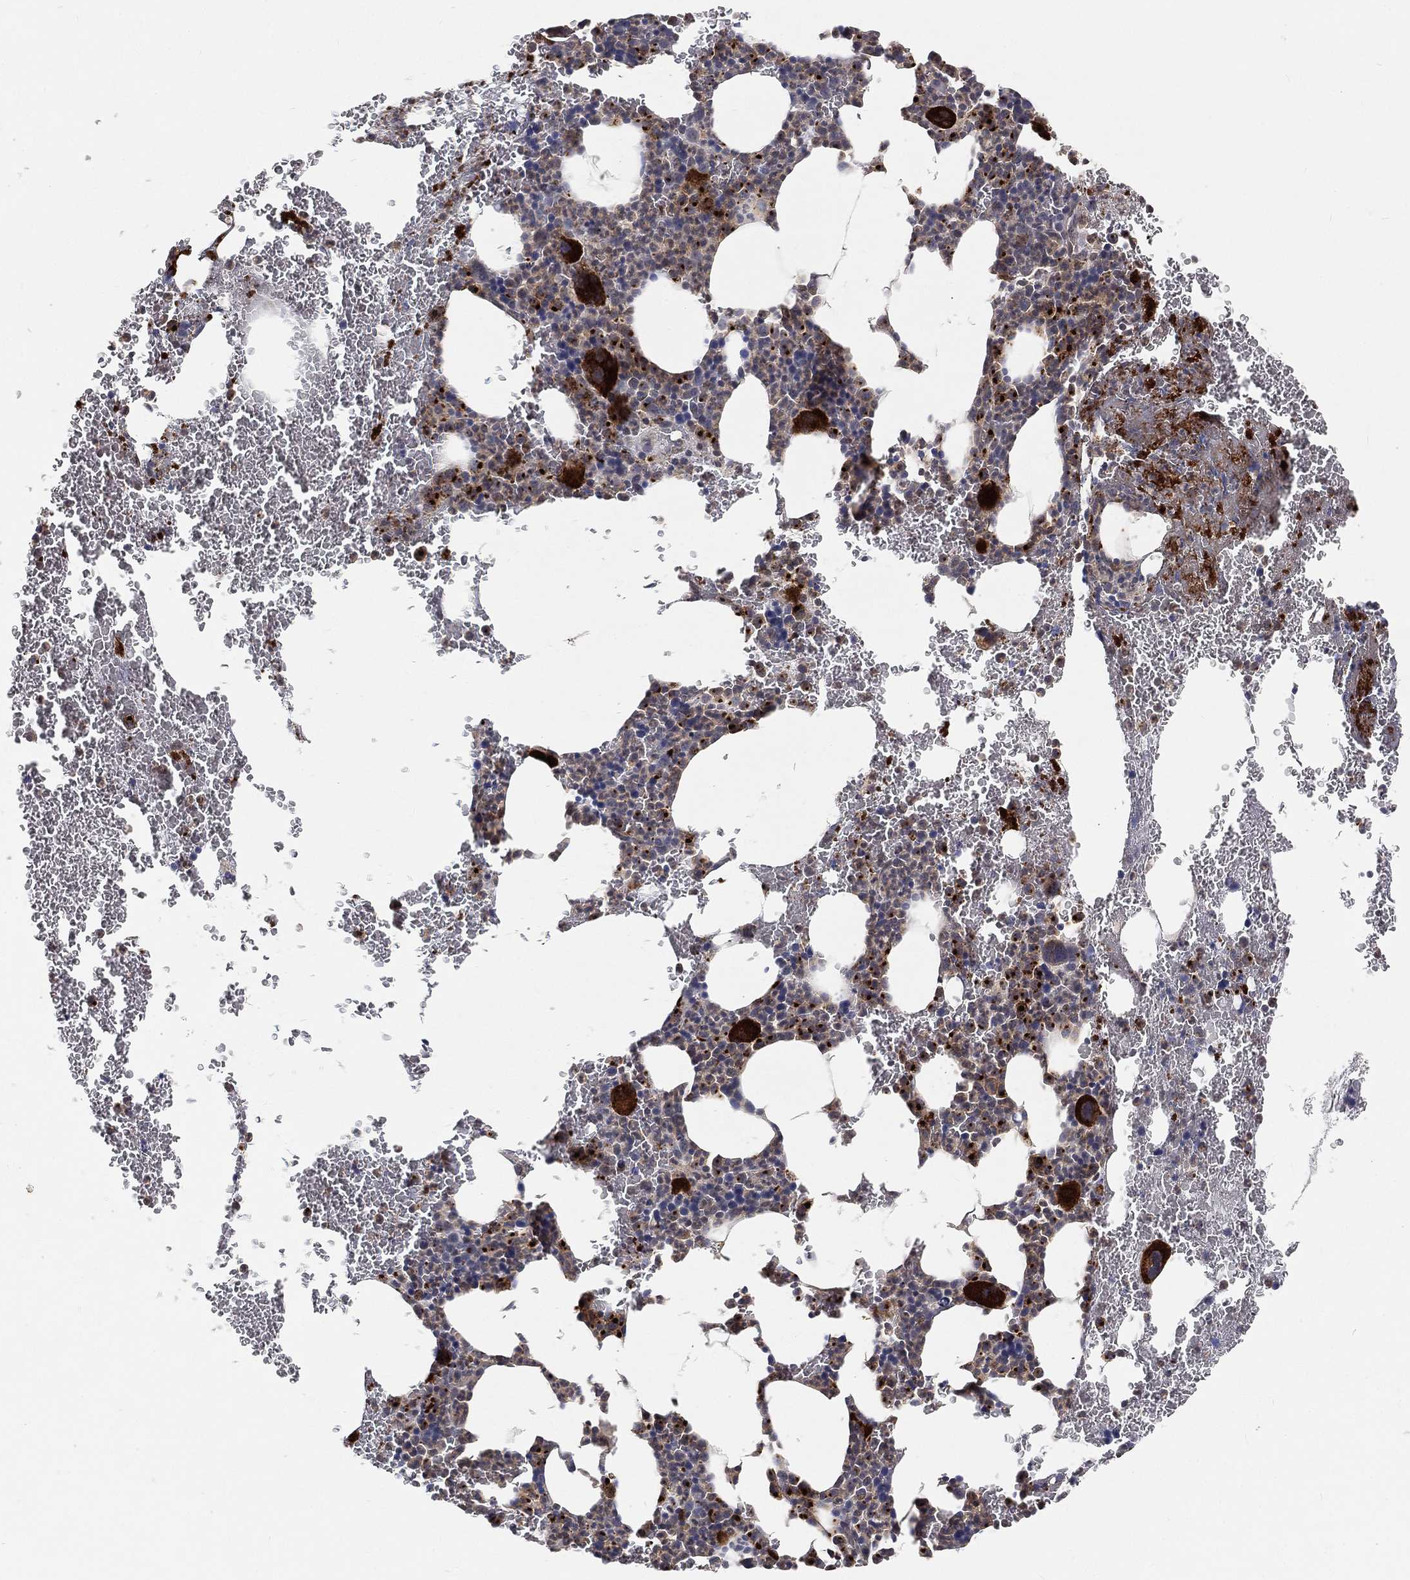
{"staining": {"intensity": "strong", "quantity": "<25%", "location": "cytoplasmic/membranous"}, "tissue": "bone marrow", "cell_type": "Hematopoietic cells", "image_type": "normal", "snomed": [{"axis": "morphology", "description": "Normal tissue, NOS"}, {"axis": "topography", "description": "Bone marrow"}], "caption": "The image demonstrates a brown stain indicating the presence of a protein in the cytoplasmic/membranous of hematopoietic cells in bone marrow. (DAB (3,3'-diaminobenzidine) IHC, brown staining for protein, blue staining for nuclei).", "gene": "MAPK1", "patient": {"sex": "male", "age": 91}}